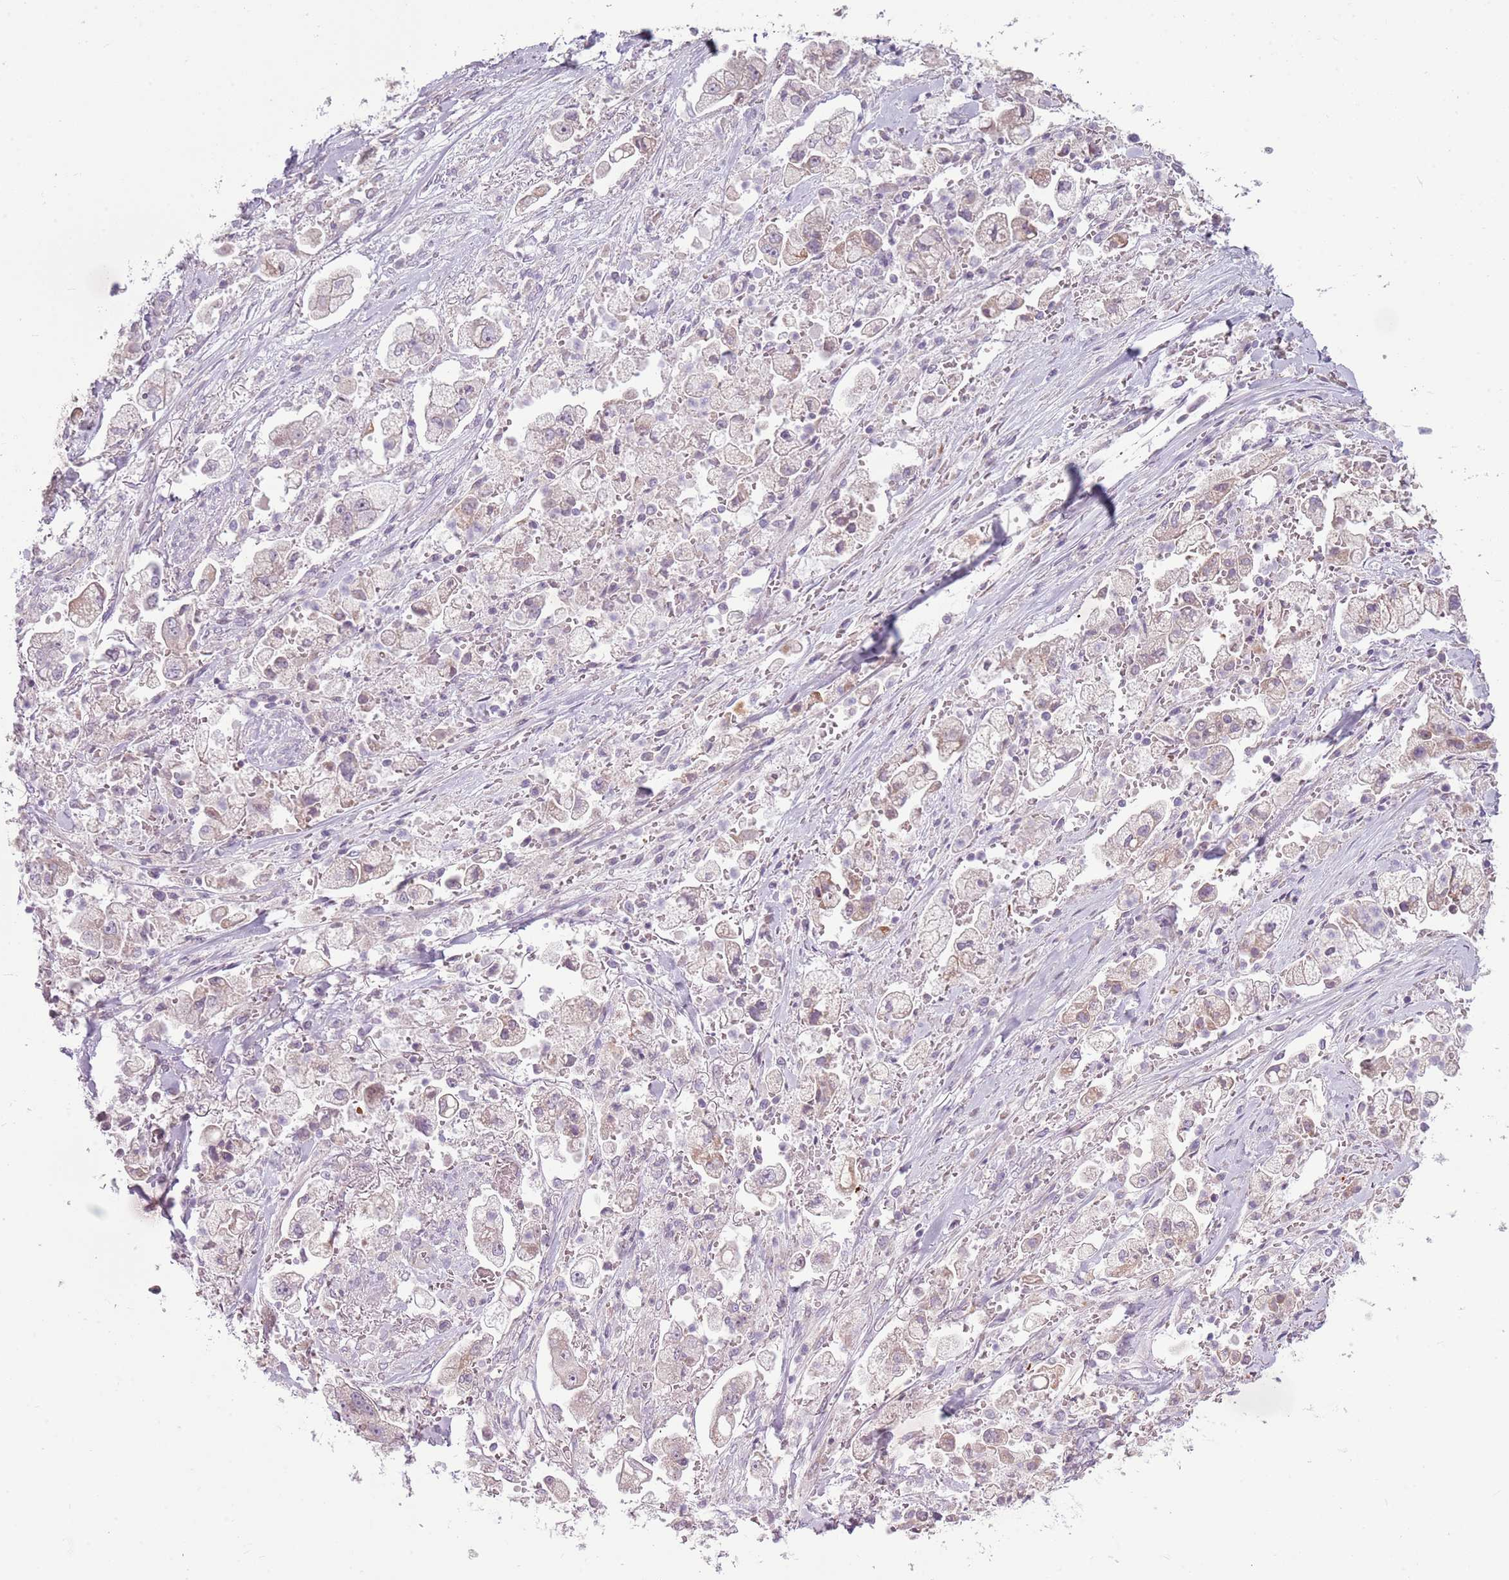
{"staining": {"intensity": "negative", "quantity": "none", "location": "none"}, "tissue": "stomach cancer", "cell_type": "Tumor cells", "image_type": "cancer", "snomed": [{"axis": "morphology", "description": "Adenocarcinoma, NOS"}, {"axis": "topography", "description": "Stomach"}], "caption": "Human stomach adenocarcinoma stained for a protein using IHC demonstrates no positivity in tumor cells.", "gene": "HSPA14", "patient": {"sex": "male", "age": 62}}